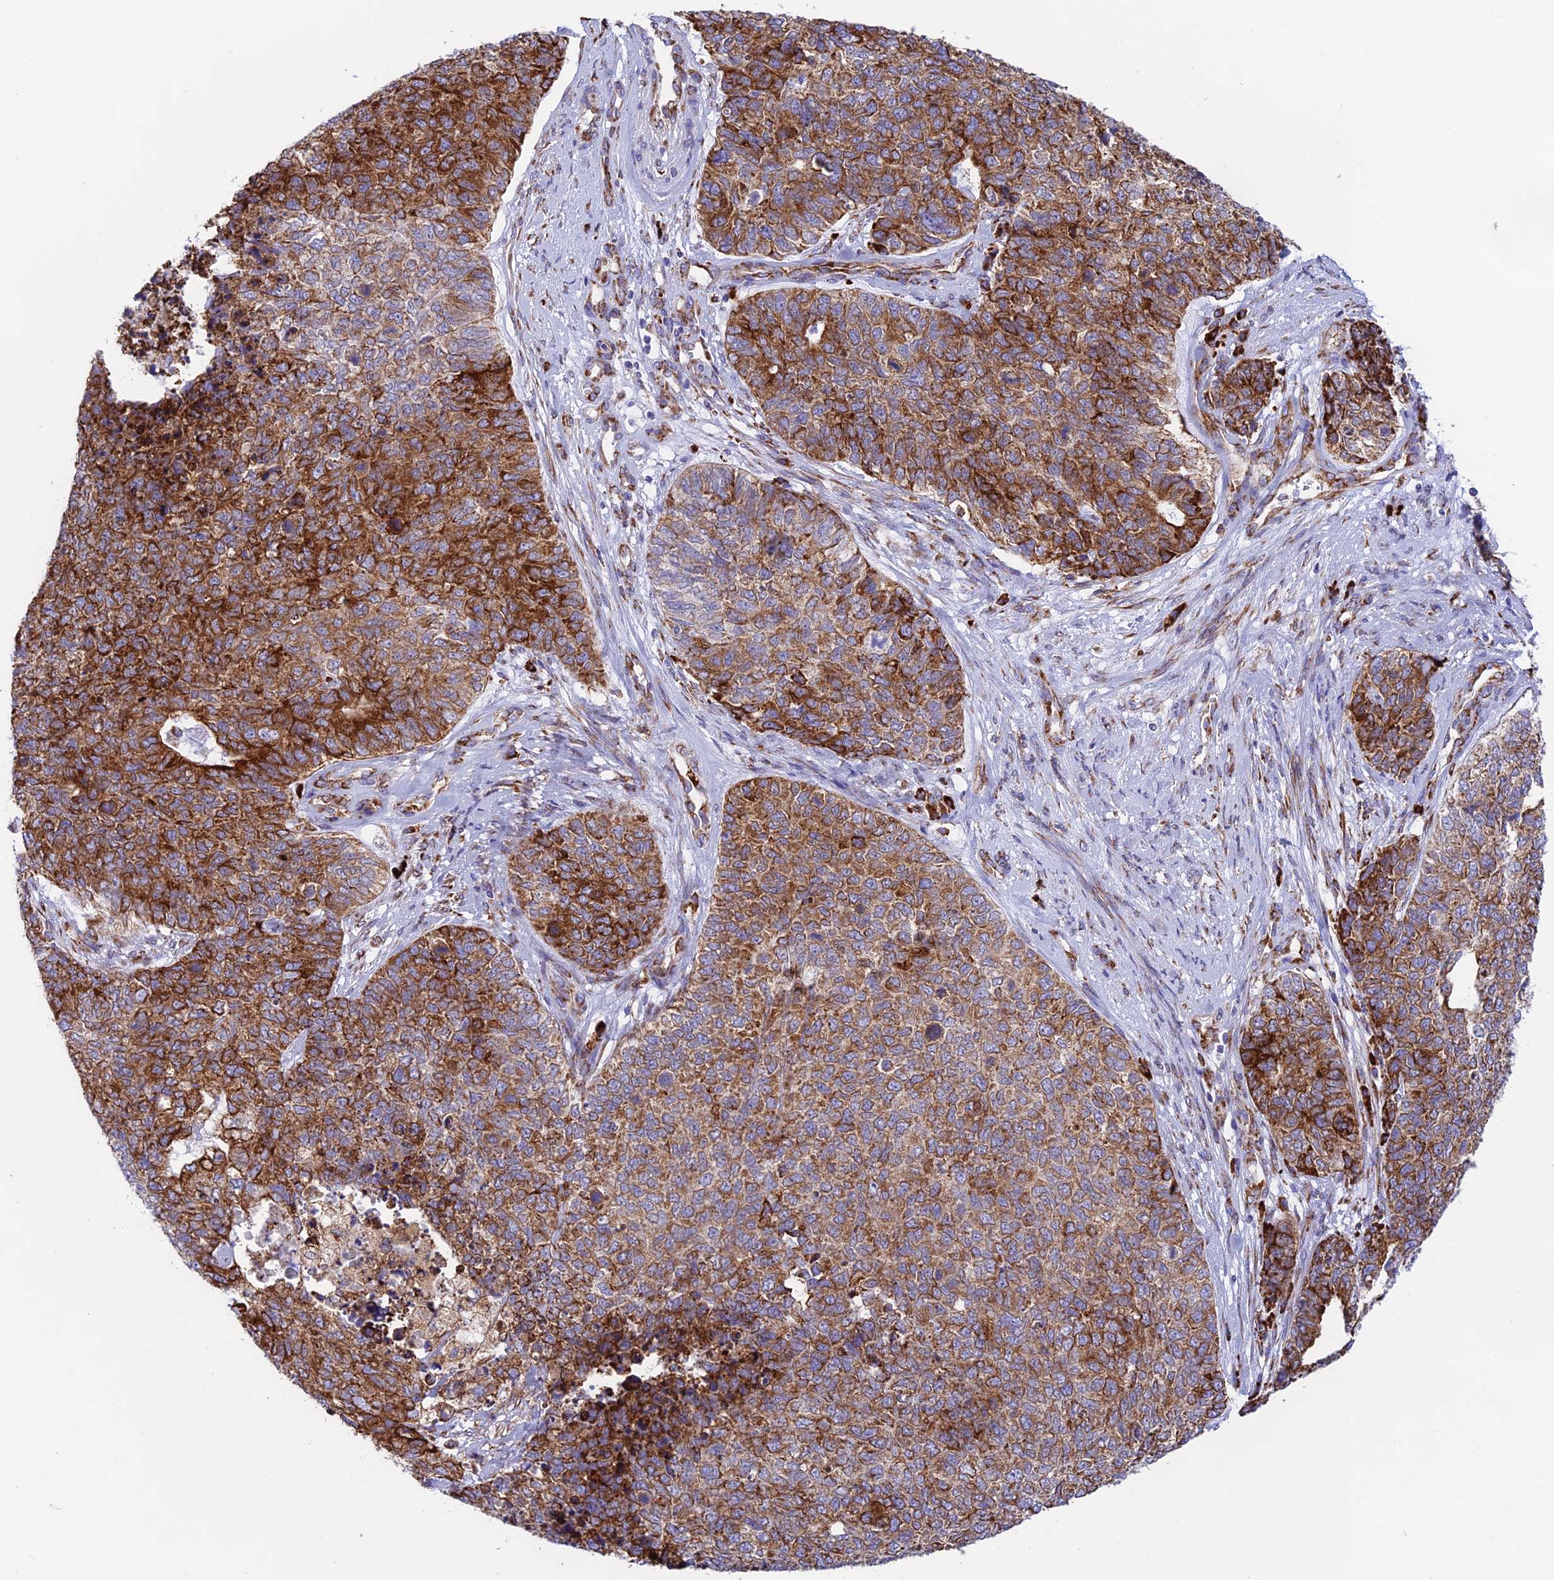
{"staining": {"intensity": "strong", "quantity": ">75%", "location": "cytoplasmic/membranous"}, "tissue": "cervical cancer", "cell_type": "Tumor cells", "image_type": "cancer", "snomed": [{"axis": "morphology", "description": "Squamous cell carcinoma, NOS"}, {"axis": "topography", "description": "Cervix"}], "caption": "Immunohistochemistry (IHC) (DAB (3,3'-diaminobenzidine)) staining of cervical squamous cell carcinoma demonstrates strong cytoplasmic/membranous protein expression in approximately >75% of tumor cells.", "gene": "TUBGCP6", "patient": {"sex": "female", "age": 63}}